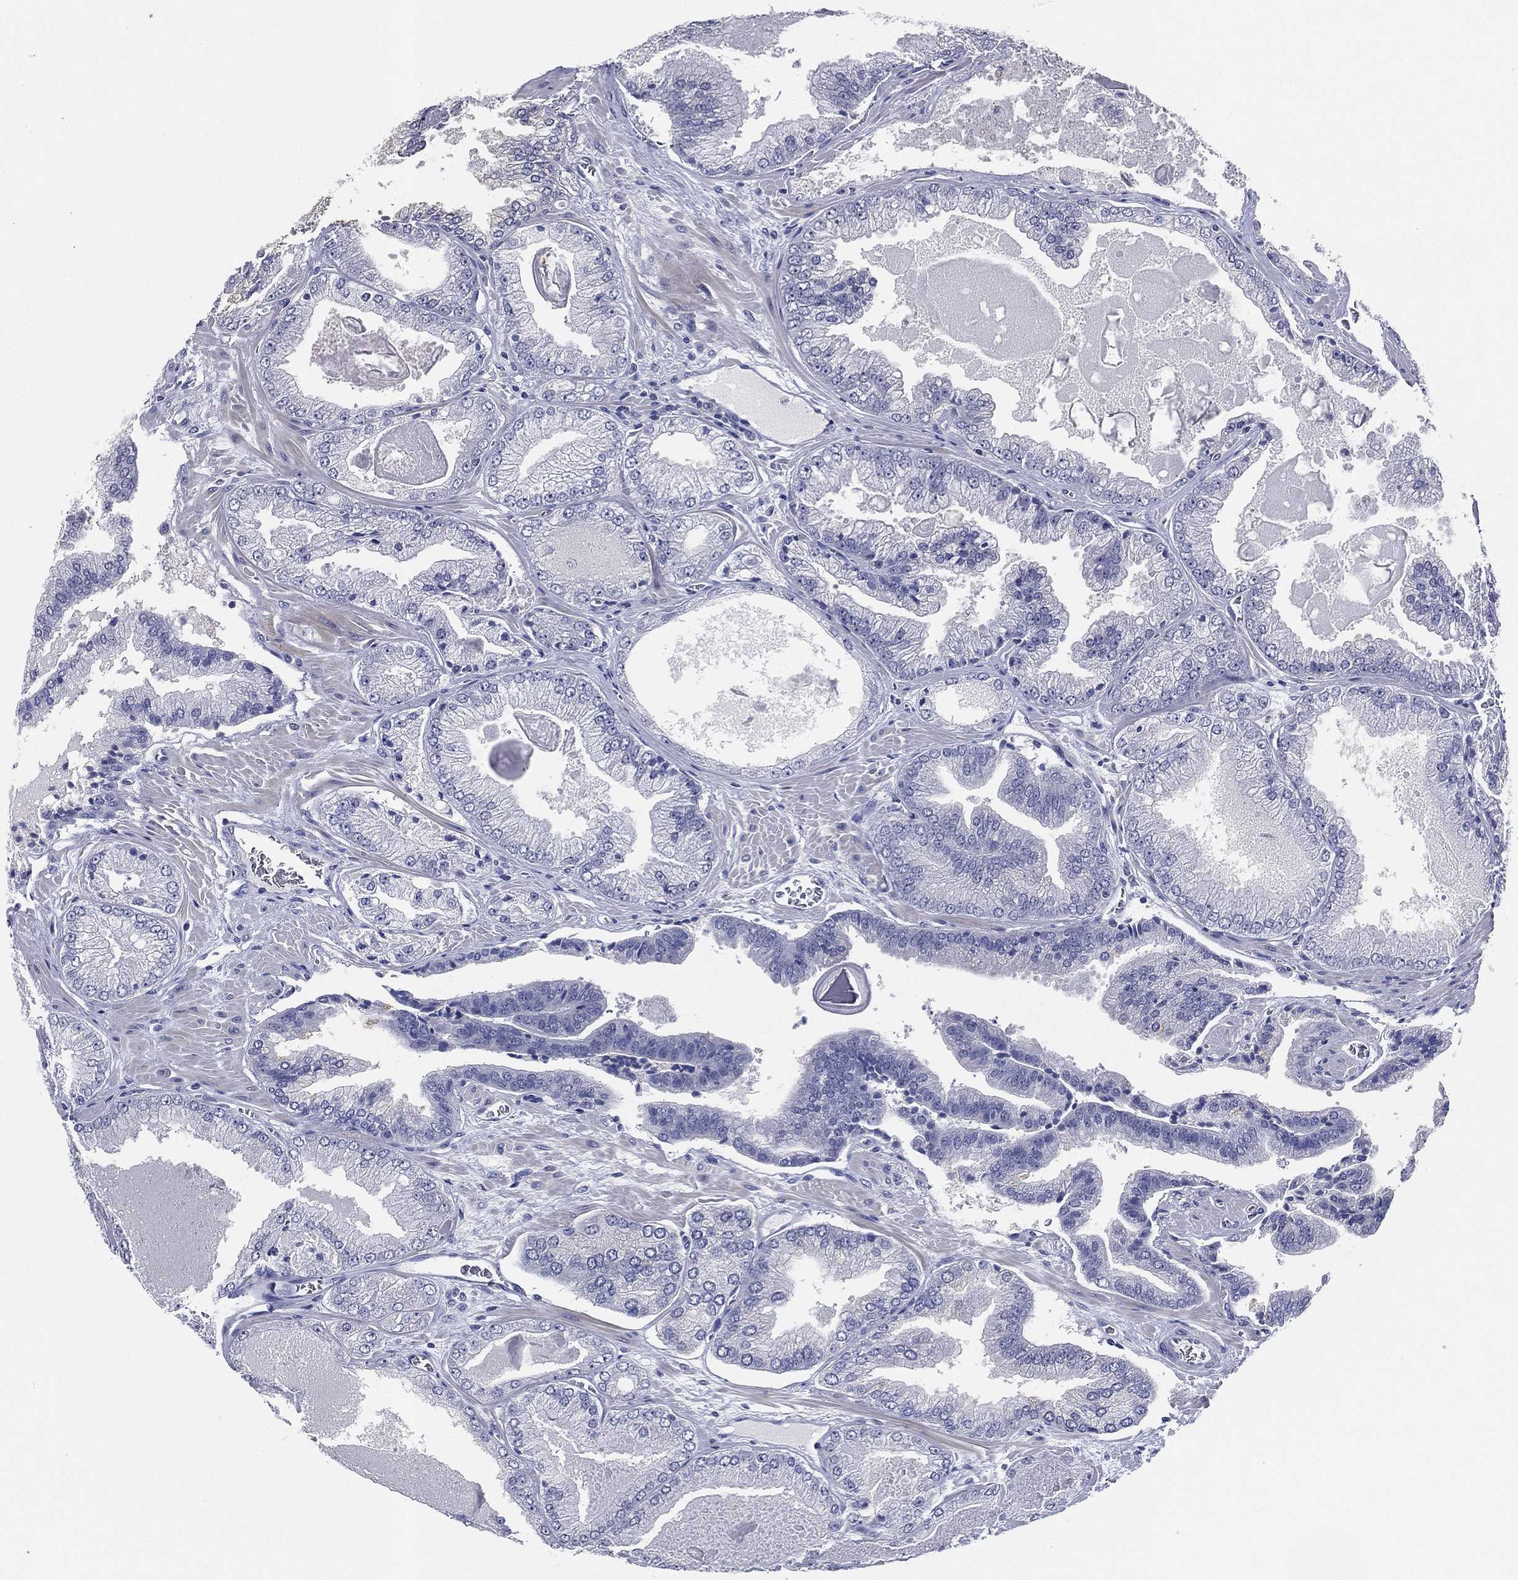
{"staining": {"intensity": "negative", "quantity": "none", "location": "none"}, "tissue": "prostate cancer", "cell_type": "Tumor cells", "image_type": "cancer", "snomed": [{"axis": "morphology", "description": "Adenocarcinoma, Low grade"}, {"axis": "topography", "description": "Prostate"}], "caption": "Immunohistochemistry (IHC) histopathology image of human low-grade adenocarcinoma (prostate) stained for a protein (brown), which exhibits no positivity in tumor cells.", "gene": "SLC13A4", "patient": {"sex": "male", "age": 72}}